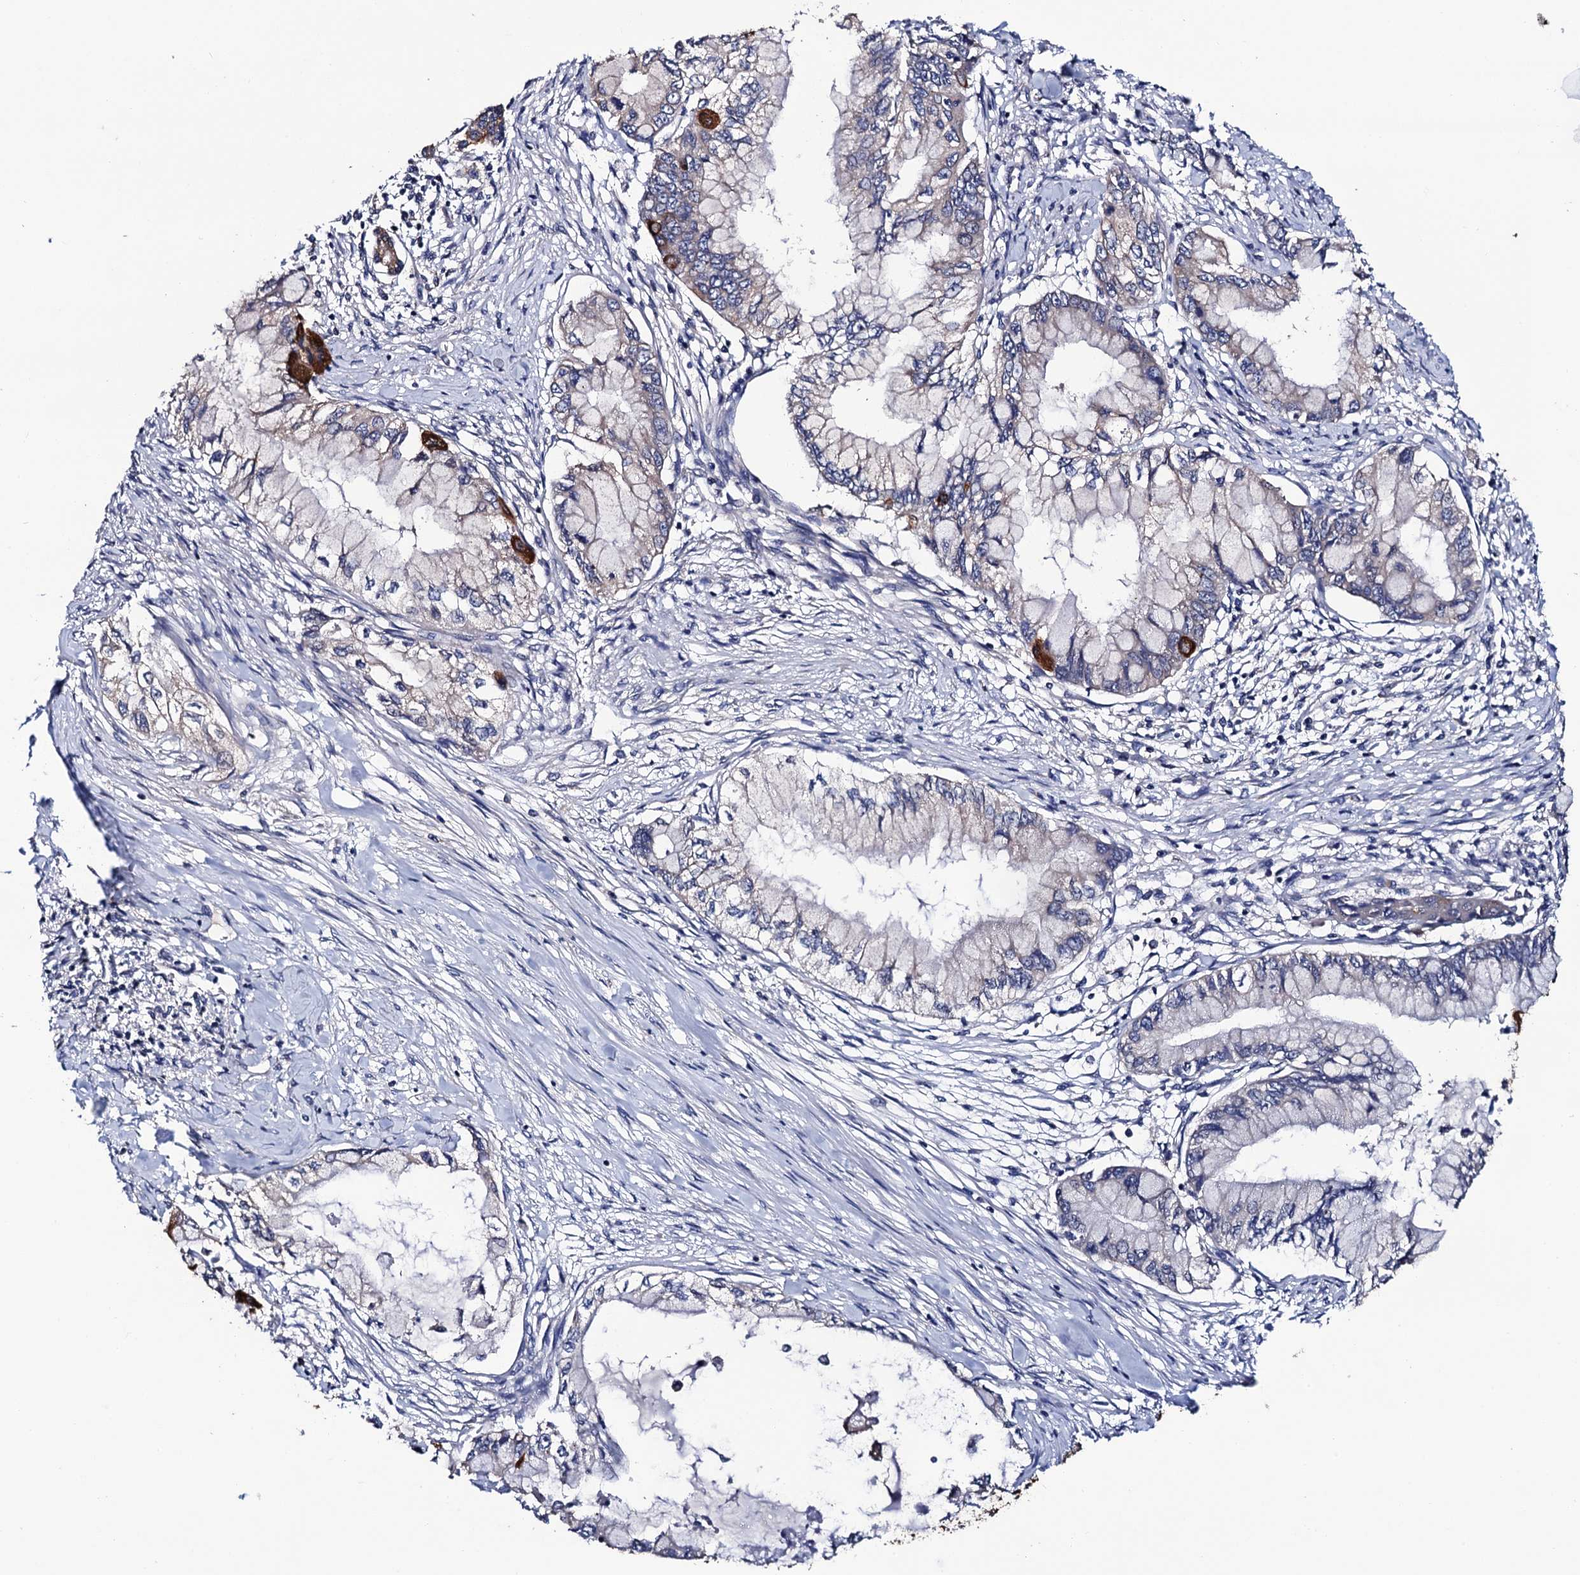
{"staining": {"intensity": "negative", "quantity": "none", "location": "none"}, "tissue": "pancreatic cancer", "cell_type": "Tumor cells", "image_type": "cancer", "snomed": [{"axis": "morphology", "description": "Adenocarcinoma, NOS"}, {"axis": "topography", "description": "Pancreas"}], "caption": "Tumor cells are negative for protein expression in human pancreatic cancer. The staining is performed using DAB brown chromogen with nuclei counter-stained in using hematoxylin.", "gene": "RGS11", "patient": {"sex": "male", "age": 48}}